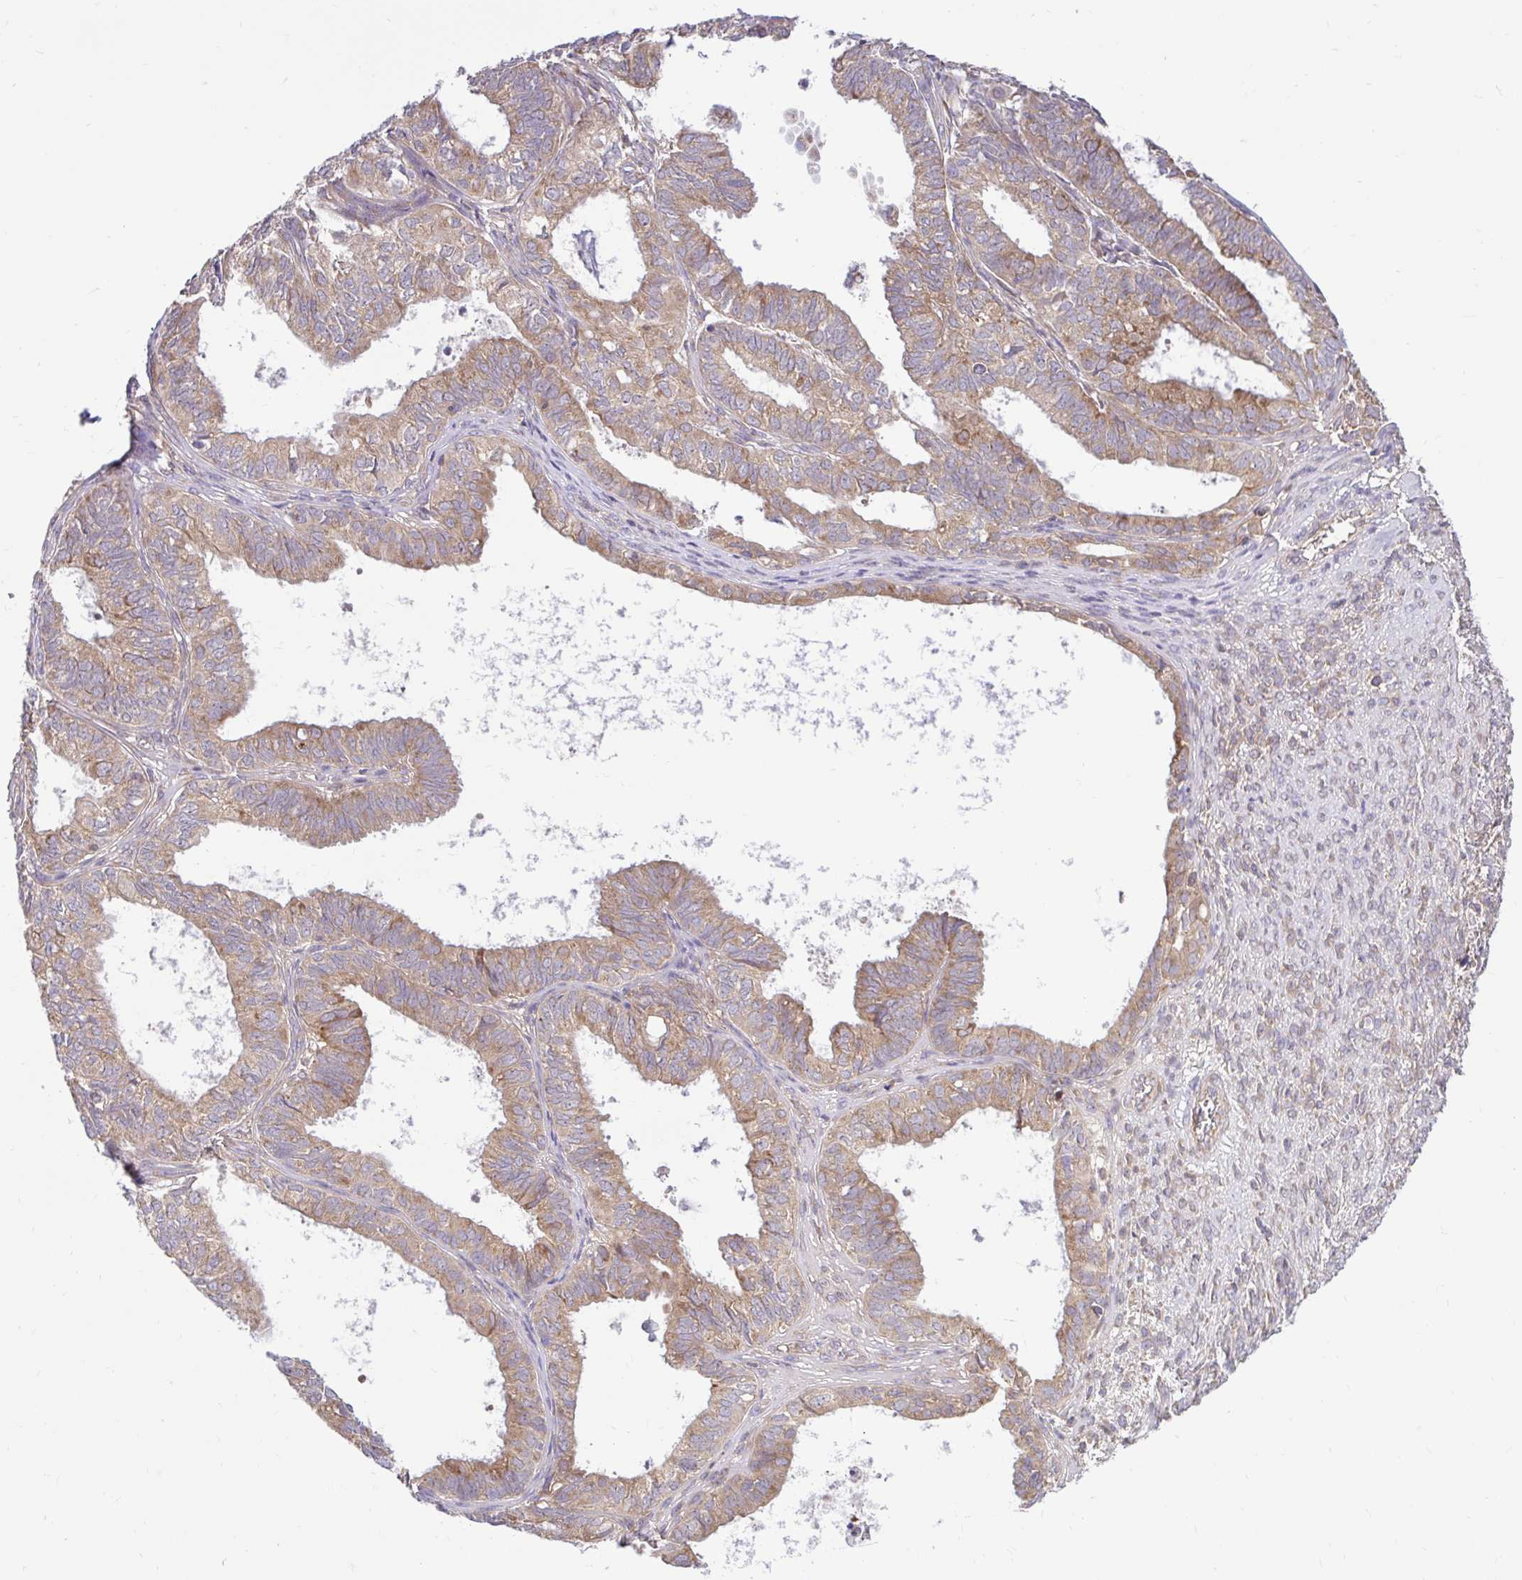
{"staining": {"intensity": "moderate", "quantity": ">75%", "location": "cytoplasmic/membranous"}, "tissue": "ovarian cancer", "cell_type": "Tumor cells", "image_type": "cancer", "snomed": [{"axis": "morphology", "description": "Carcinoma, endometroid"}, {"axis": "topography", "description": "Ovary"}], "caption": "A photomicrograph of human ovarian endometroid carcinoma stained for a protein exhibits moderate cytoplasmic/membranous brown staining in tumor cells.", "gene": "VTI1B", "patient": {"sex": "female", "age": 64}}